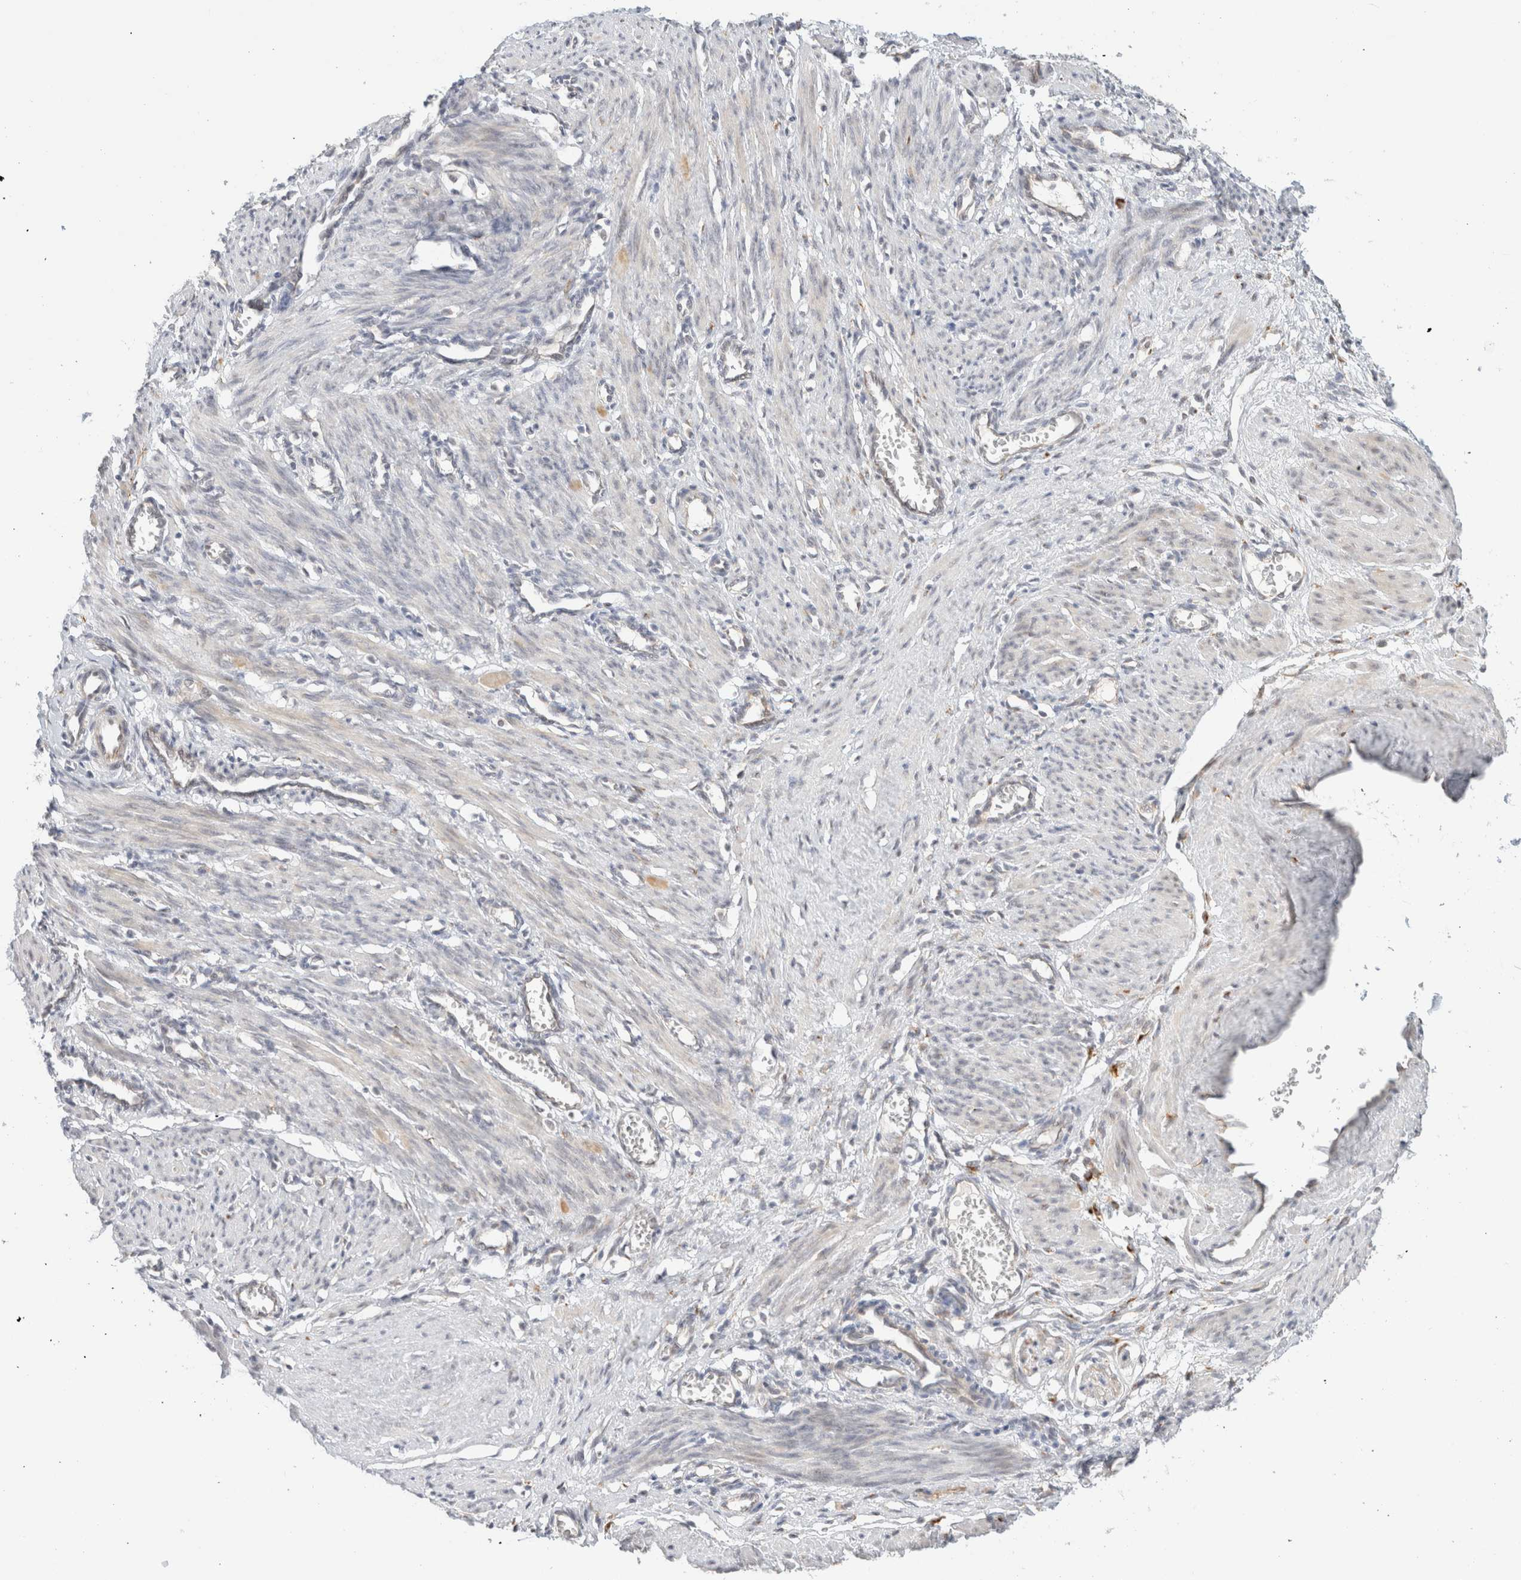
{"staining": {"intensity": "negative", "quantity": "none", "location": "none"}, "tissue": "smooth muscle", "cell_type": "Smooth muscle cells", "image_type": "normal", "snomed": [{"axis": "morphology", "description": "Normal tissue, NOS"}, {"axis": "topography", "description": "Endometrium"}], "caption": "Immunohistochemical staining of unremarkable smooth muscle displays no significant staining in smooth muscle cells. (DAB (3,3'-diaminobenzidine) IHC visualized using brightfield microscopy, high magnification).", "gene": "HDLBP", "patient": {"sex": "female", "age": 33}}